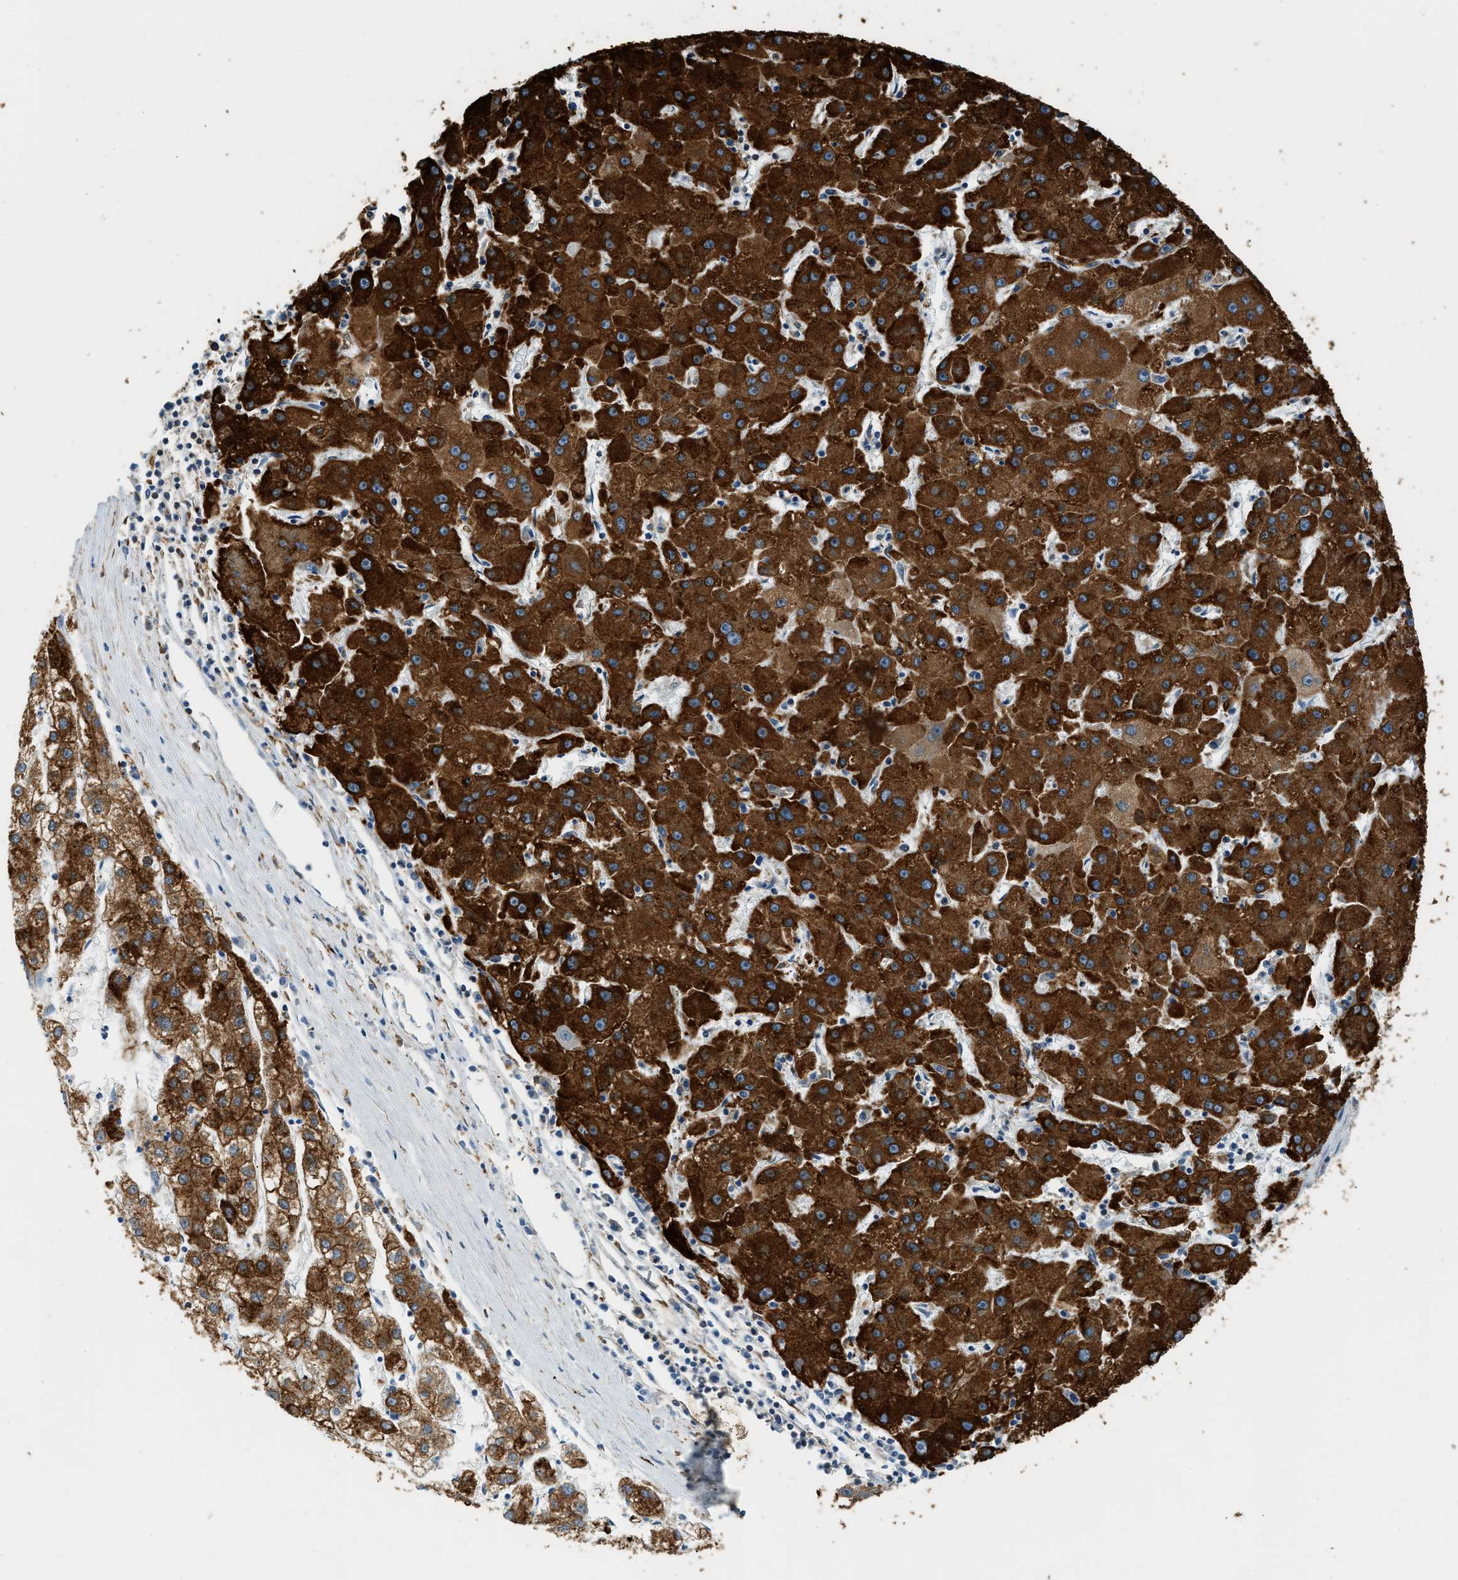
{"staining": {"intensity": "strong", "quantity": ">75%", "location": "cytoplasmic/membranous"}, "tissue": "liver cancer", "cell_type": "Tumor cells", "image_type": "cancer", "snomed": [{"axis": "morphology", "description": "Carcinoma, Hepatocellular, NOS"}, {"axis": "topography", "description": "Liver"}], "caption": "Human liver hepatocellular carcinoma stained with a protein marker demonstrates strong staining in tumor cells.", "gene": "SEMA4D", "patient": {"sex": "male", "age": 72}}